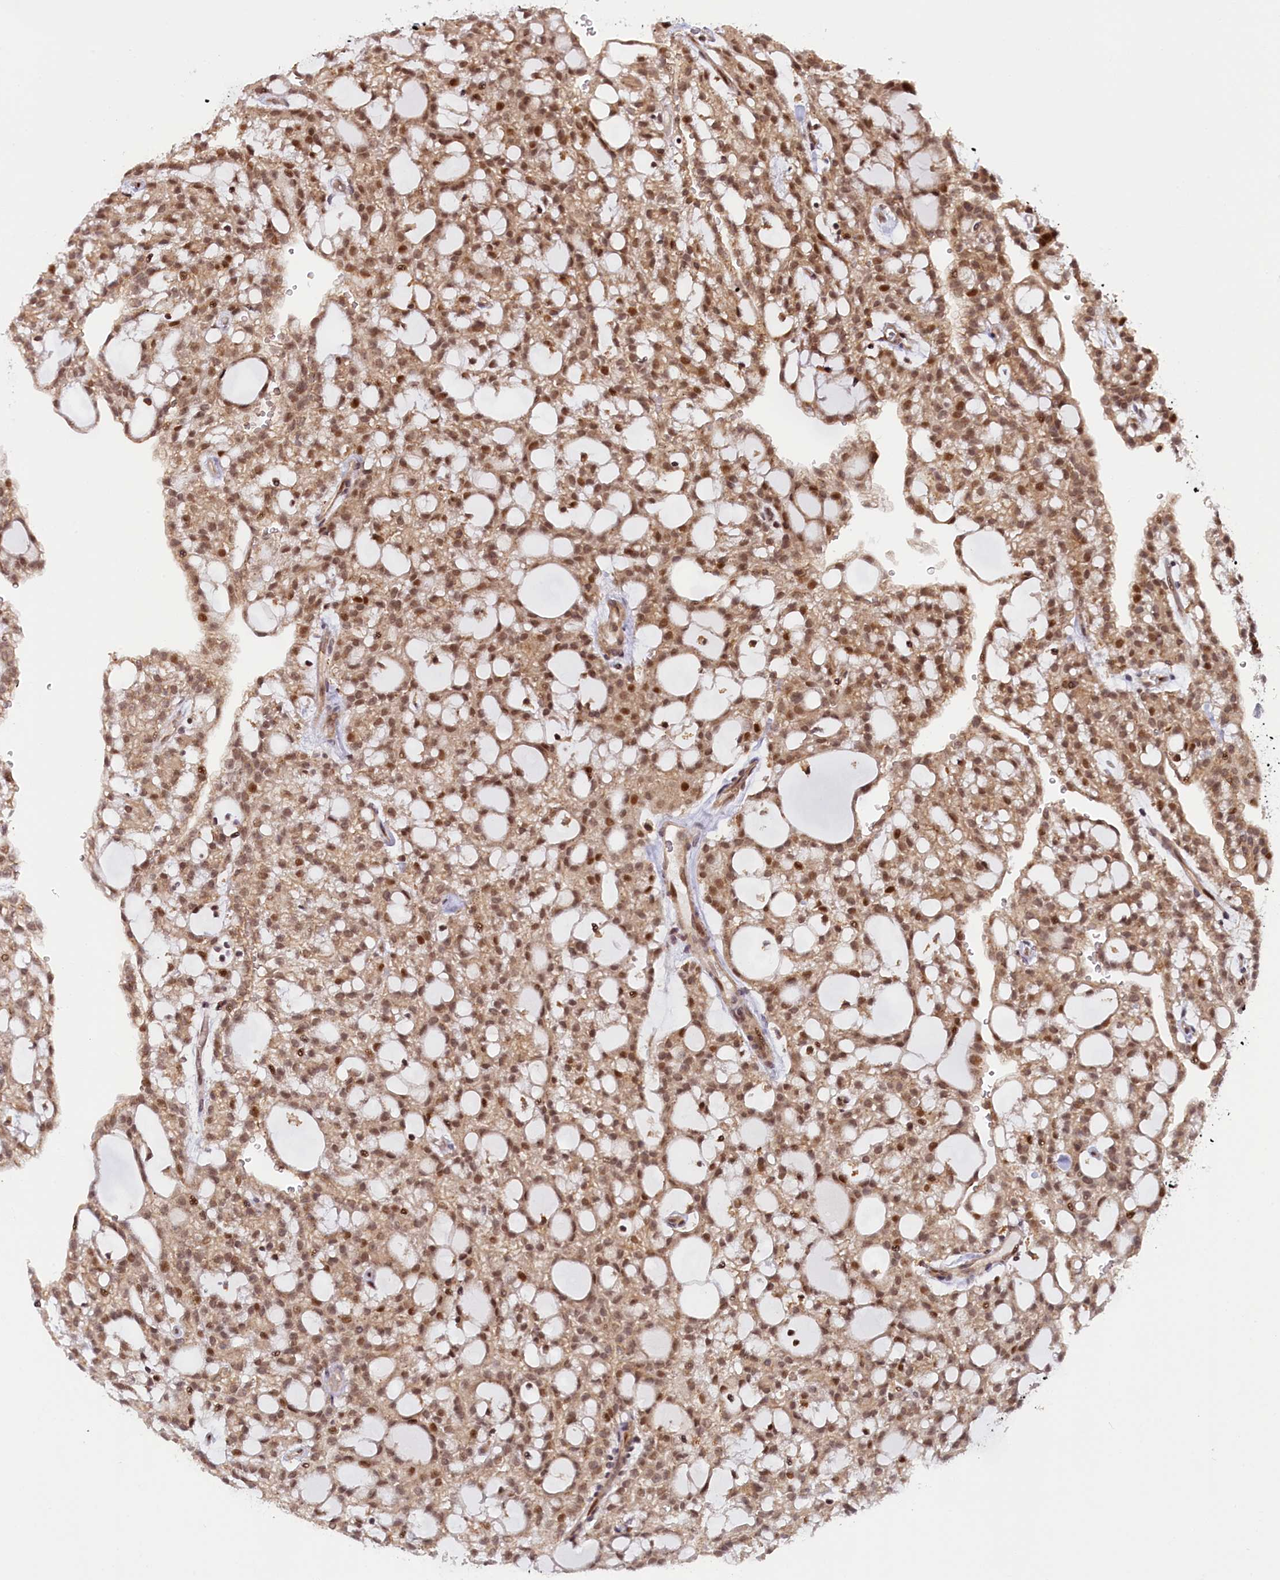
{"staining": {"intensity": "moderate", "quantity": ">75%", "location": "nuclear"}, "tissue": "renal cancer", "cell_type": "Tumor cells", "image_type": "cancer", "snomed": [{"axis": "morphology", "description": "Adenocarcinoma, NOS"}, {"axis": "topography", "description": "Kidney"}], "caption": "The image reveals staining of renal adenocarcinoma, revealing moderate nuclear protein expression (brown color) within tumor cells.", "gene": "FCHO1", "patient": {"sex": "male", "age": 63}}